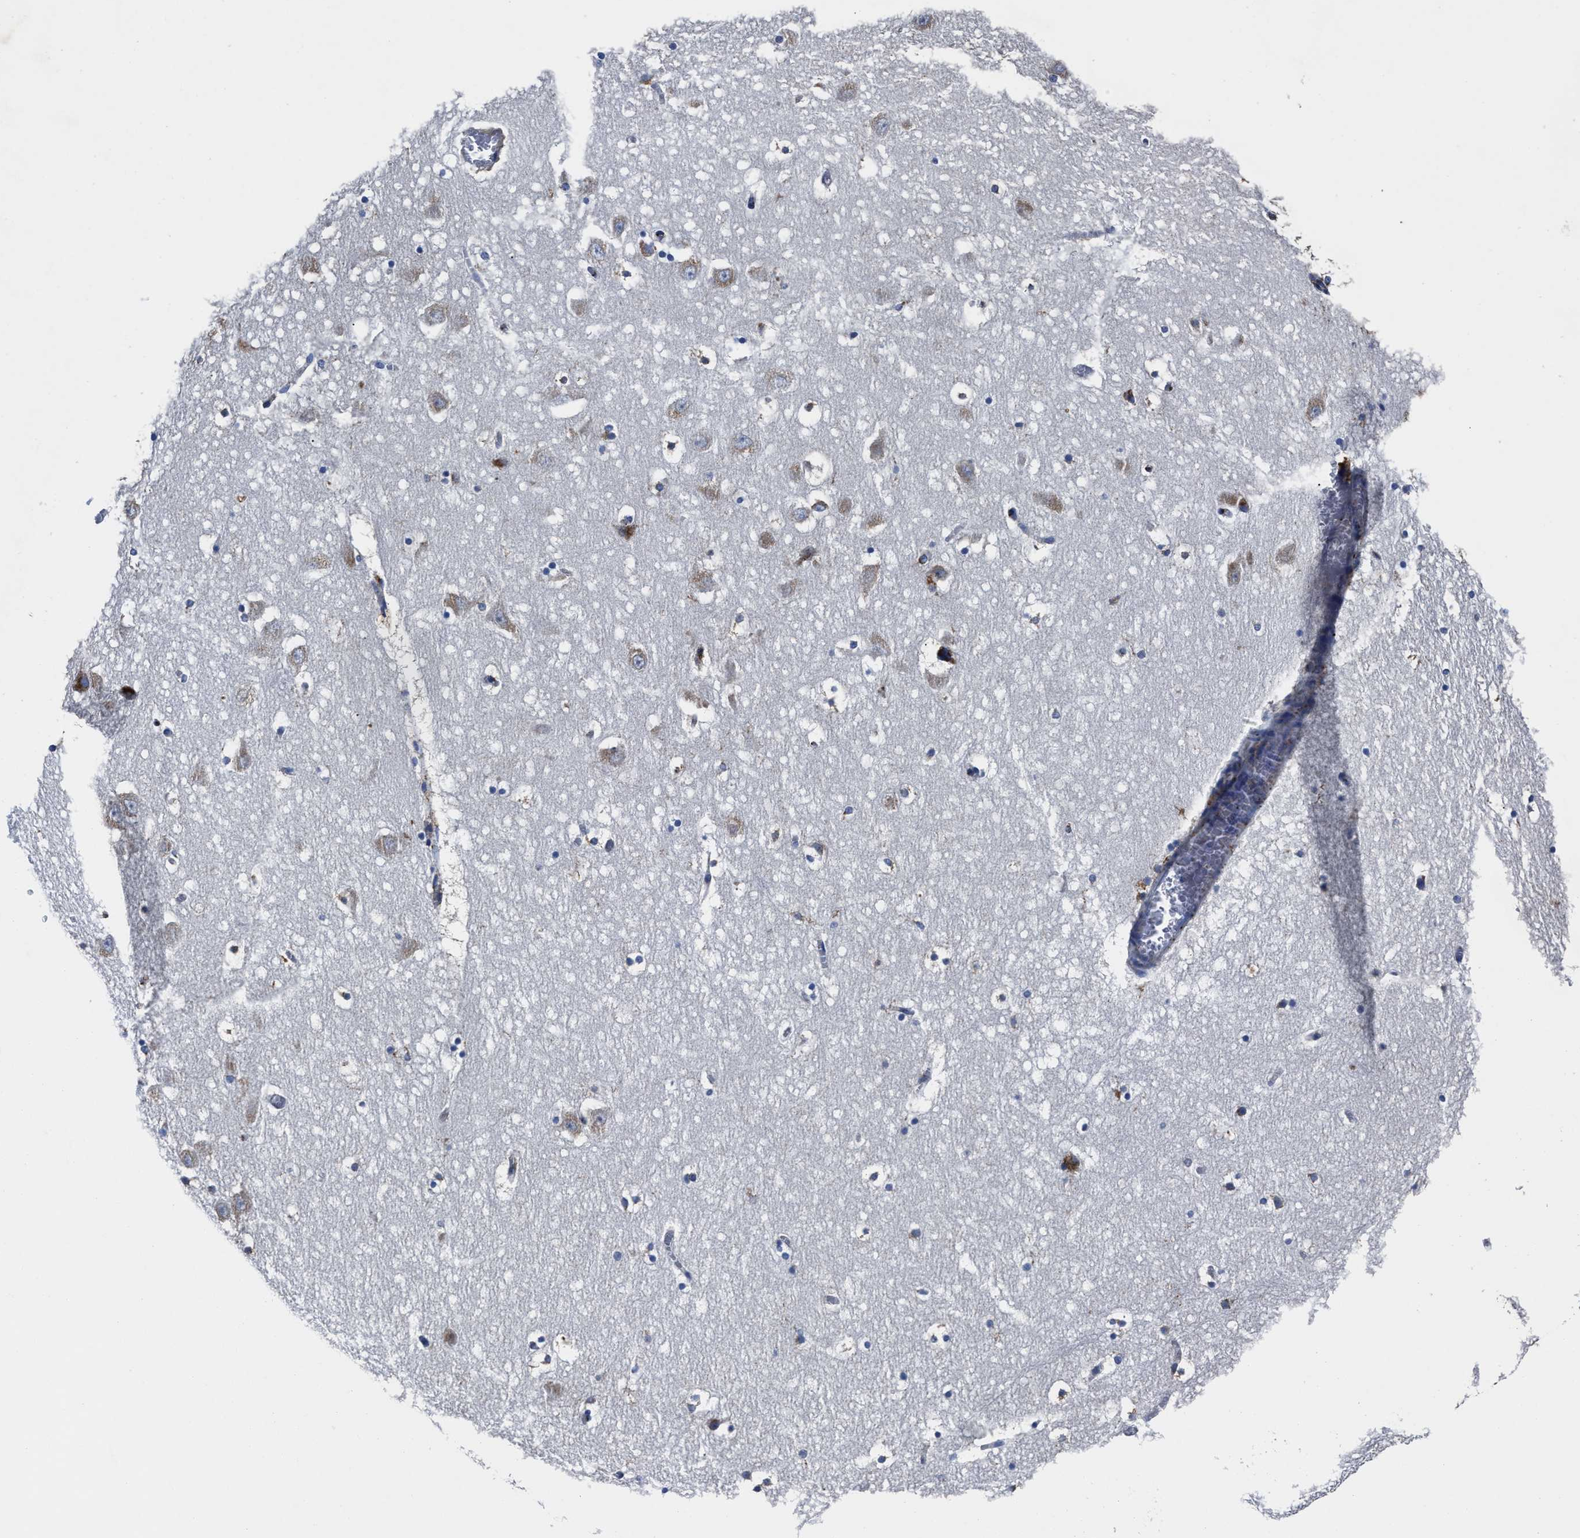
{"staining": {"intensity": "strong", "quantity": "<25%", "location": "cytoplasmic/membranous"}, "tissue": "hippocampus", "cell_type": "Glial cells", "image_type": "normal", "snomed": [{"axis": "morphology", "description": "Normal tissue, NOS"}, {"axis": "topography", "description": "Hippocampus"}], "caption": "A brown stain highlights strong cytoplasmic/membranous positivity of a protein in glial cells of benign human hippocampus. (DAB (3,3'-diaminobenzidine) IHC with brightfield microscopy, high magnification).", "gene": "LAMTOR4", "patient": {"sex": "male", "age": 45}}